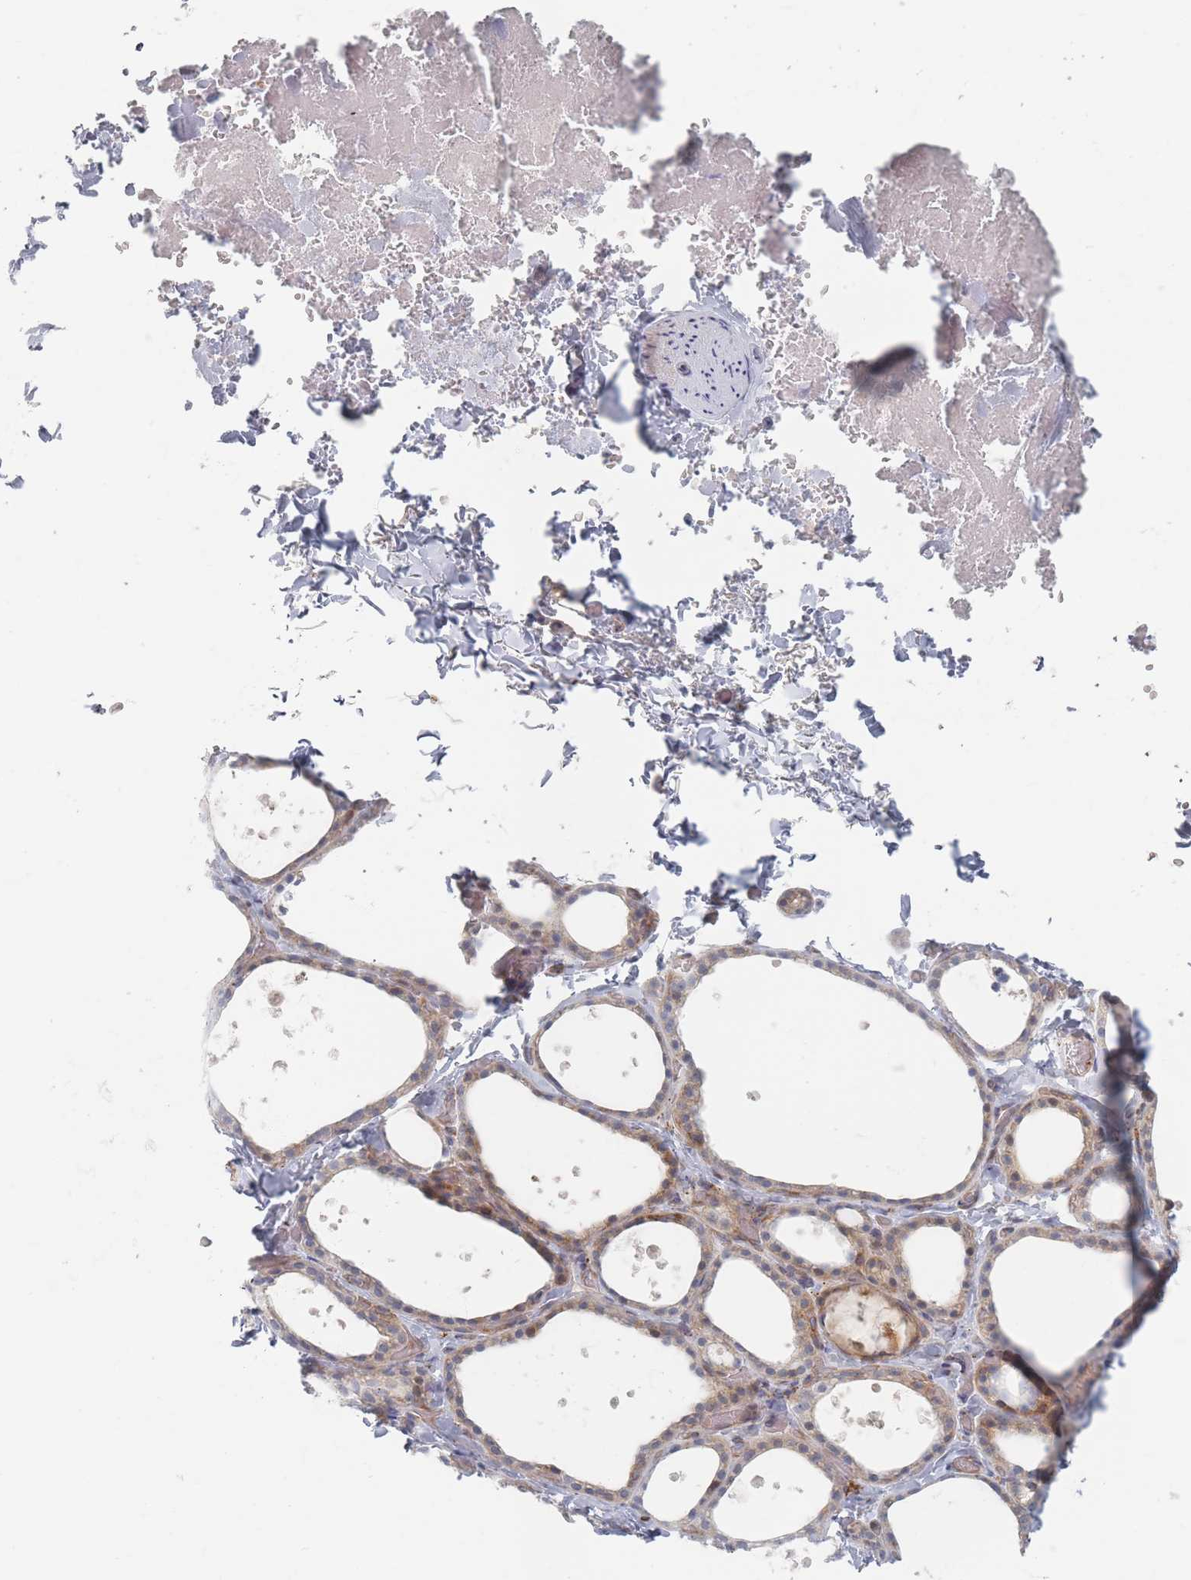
{"staining": {"intensity": "weak", "quantity": "25%-75%", "location": "cytoplasmic/membranous"}, "tissue": "thyroid gland", "cell_type": "Glandular cells", "image_type": "normal", "snomed": [{"axis": "morphology", "description": "Normal tissue, NOS"}, {"axis": "topography", "description": "Thyroid gland"}], "caption": "This photomicrograph reveals benign thyroid gland stained with immunohistochemistry to label a protein in brown. The cytoplasmic/membranous of glandular cells show weak positivity for the protein. Nuclei are counter-stained blue.", "gene": "ZKSCAN7", "patient": {"sex": "female", "age": 44}}